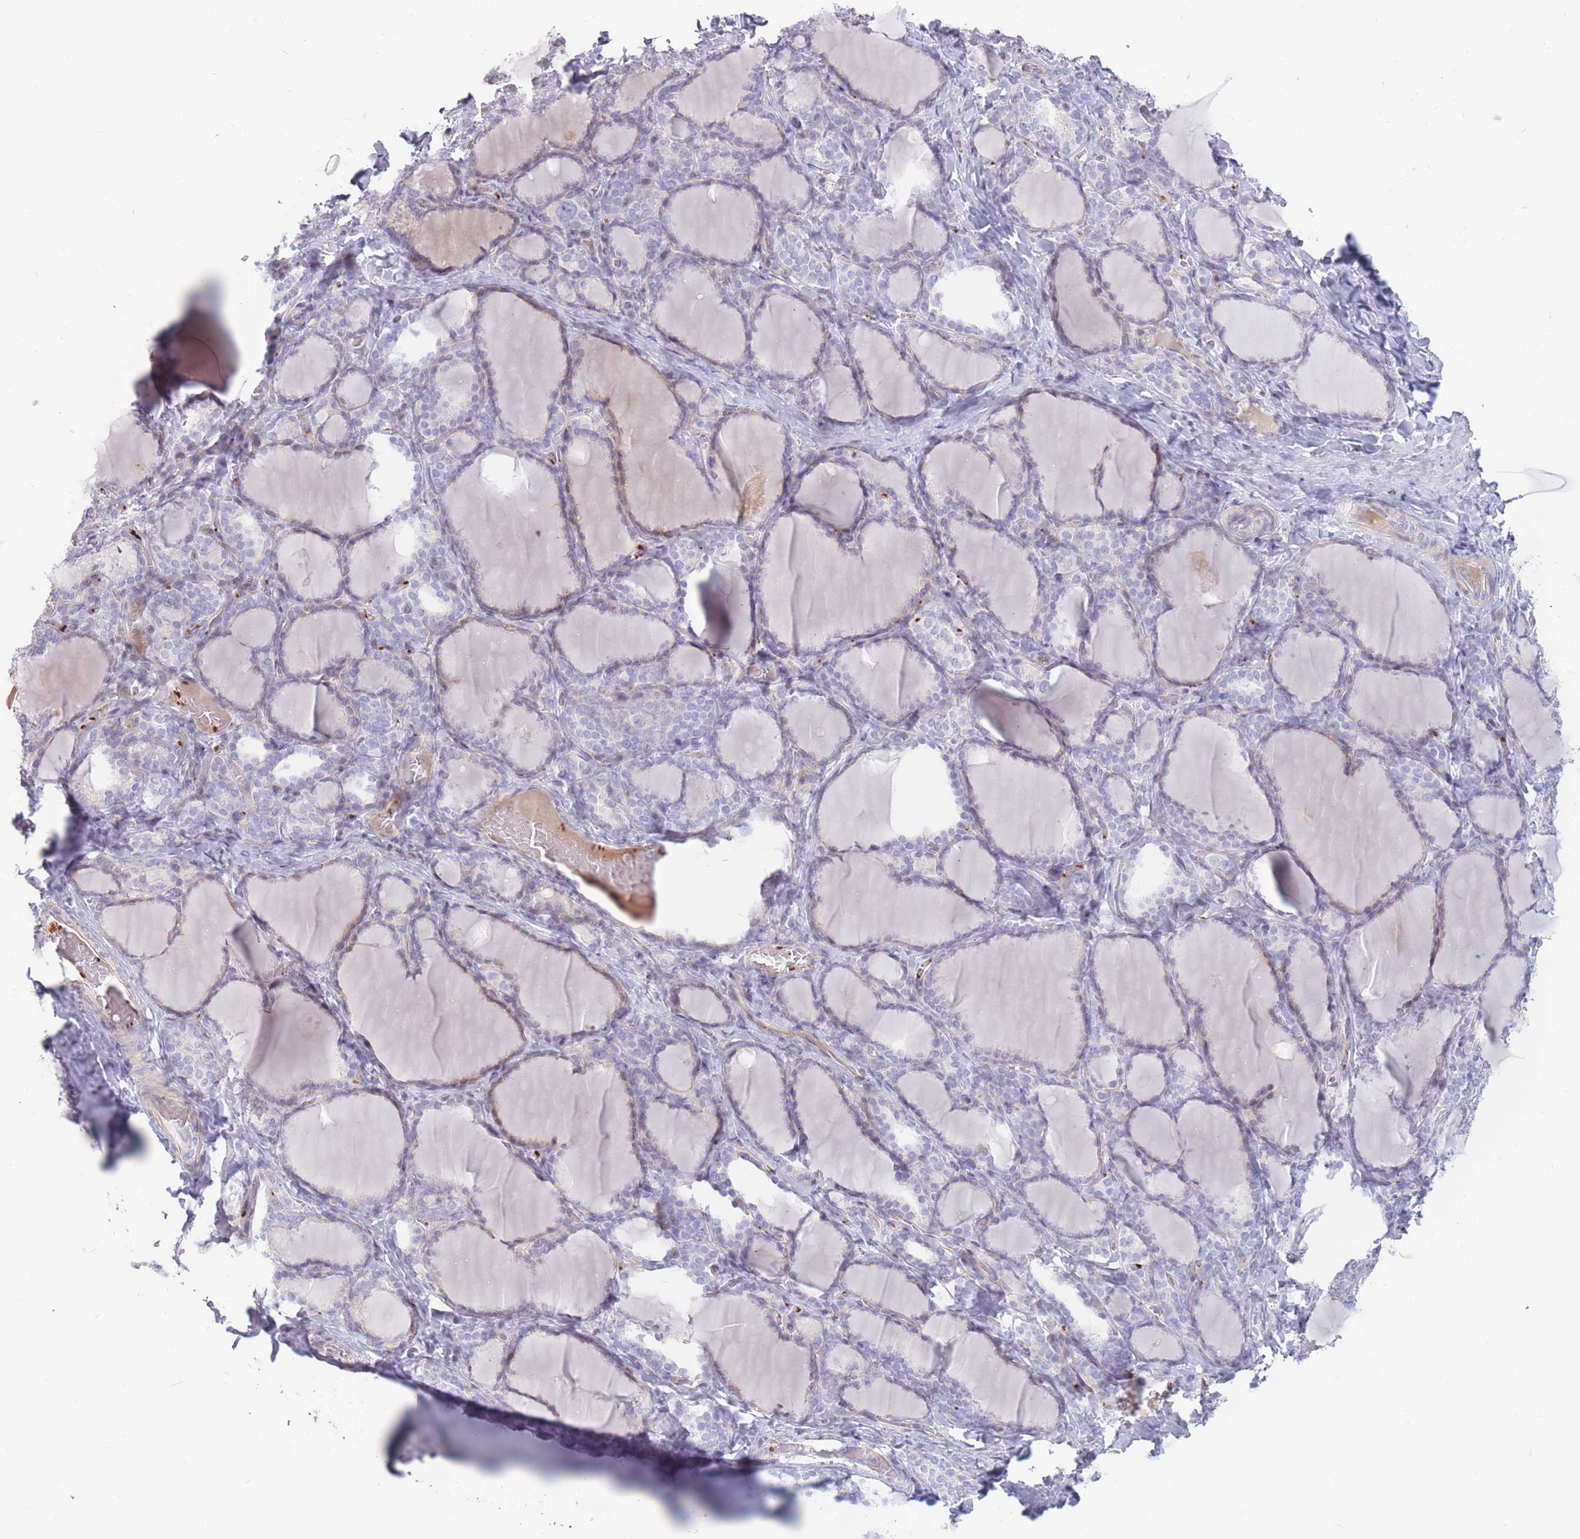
{"staining": {"intensity": "weak", "quantity": "<25%", "location": "cytoplasmic/membranous"}, "tissue": "thyroid gland", "cell_type": "Glandular cells", "image_type": "normal", "snomed": [{"axis": "morphology", "description": "Normal tissue, NOS"}, {"axis": "topography", "description": "Thyroid gland"}], "caption": "This is a histopathology image of IHC staining of normal thyroid gland, which shows no staining in glandular cells. (DAB IHC visualized using brightfield microscopy, high magnification).", "gene": "PTGDR", "patient": {"sex": "female", "age": 31}}